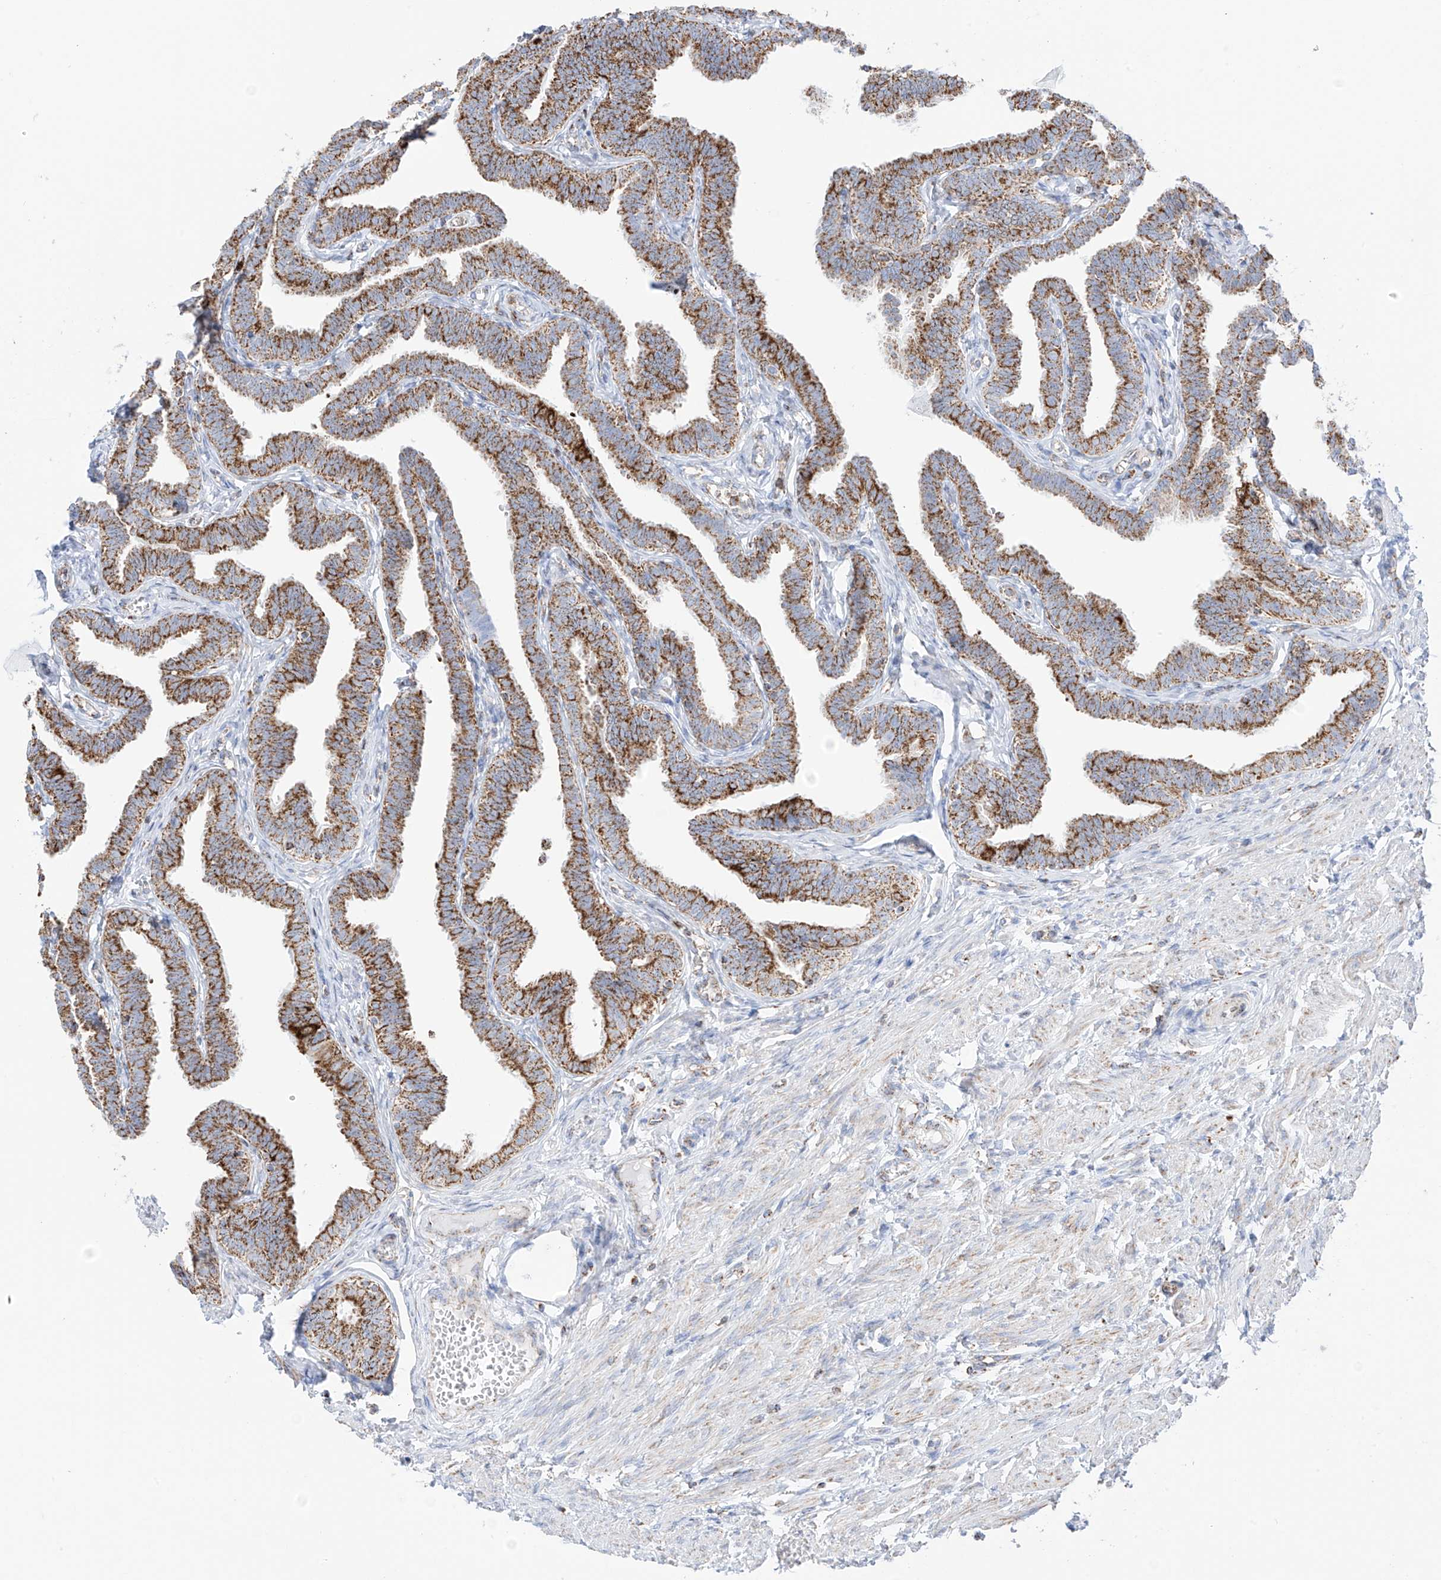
{"staining": {"intensity": "moderate", "quantity": ">75%", "location": "cytoplasmic/membranous"}, "tissue": "fallopian tube", "cell_type": "Glandular cells", "image_type": "normal", "snomed": [{"axis": "morphology", "description": "Normal tissue, NOS"}, {"axis": "topography", "description": "Fallopian tube"}, {"axis": "topography", "description": "Ovary"}], "caption": "Protein expression analysis of benign human fallopian tube reveals moderate cytoplasmic/membranous staining in approximately >75% of glandular cells. Nuclei are stained in blue.", "gene": "XKR3", "patient": {"sex": "female", "age": 23}}